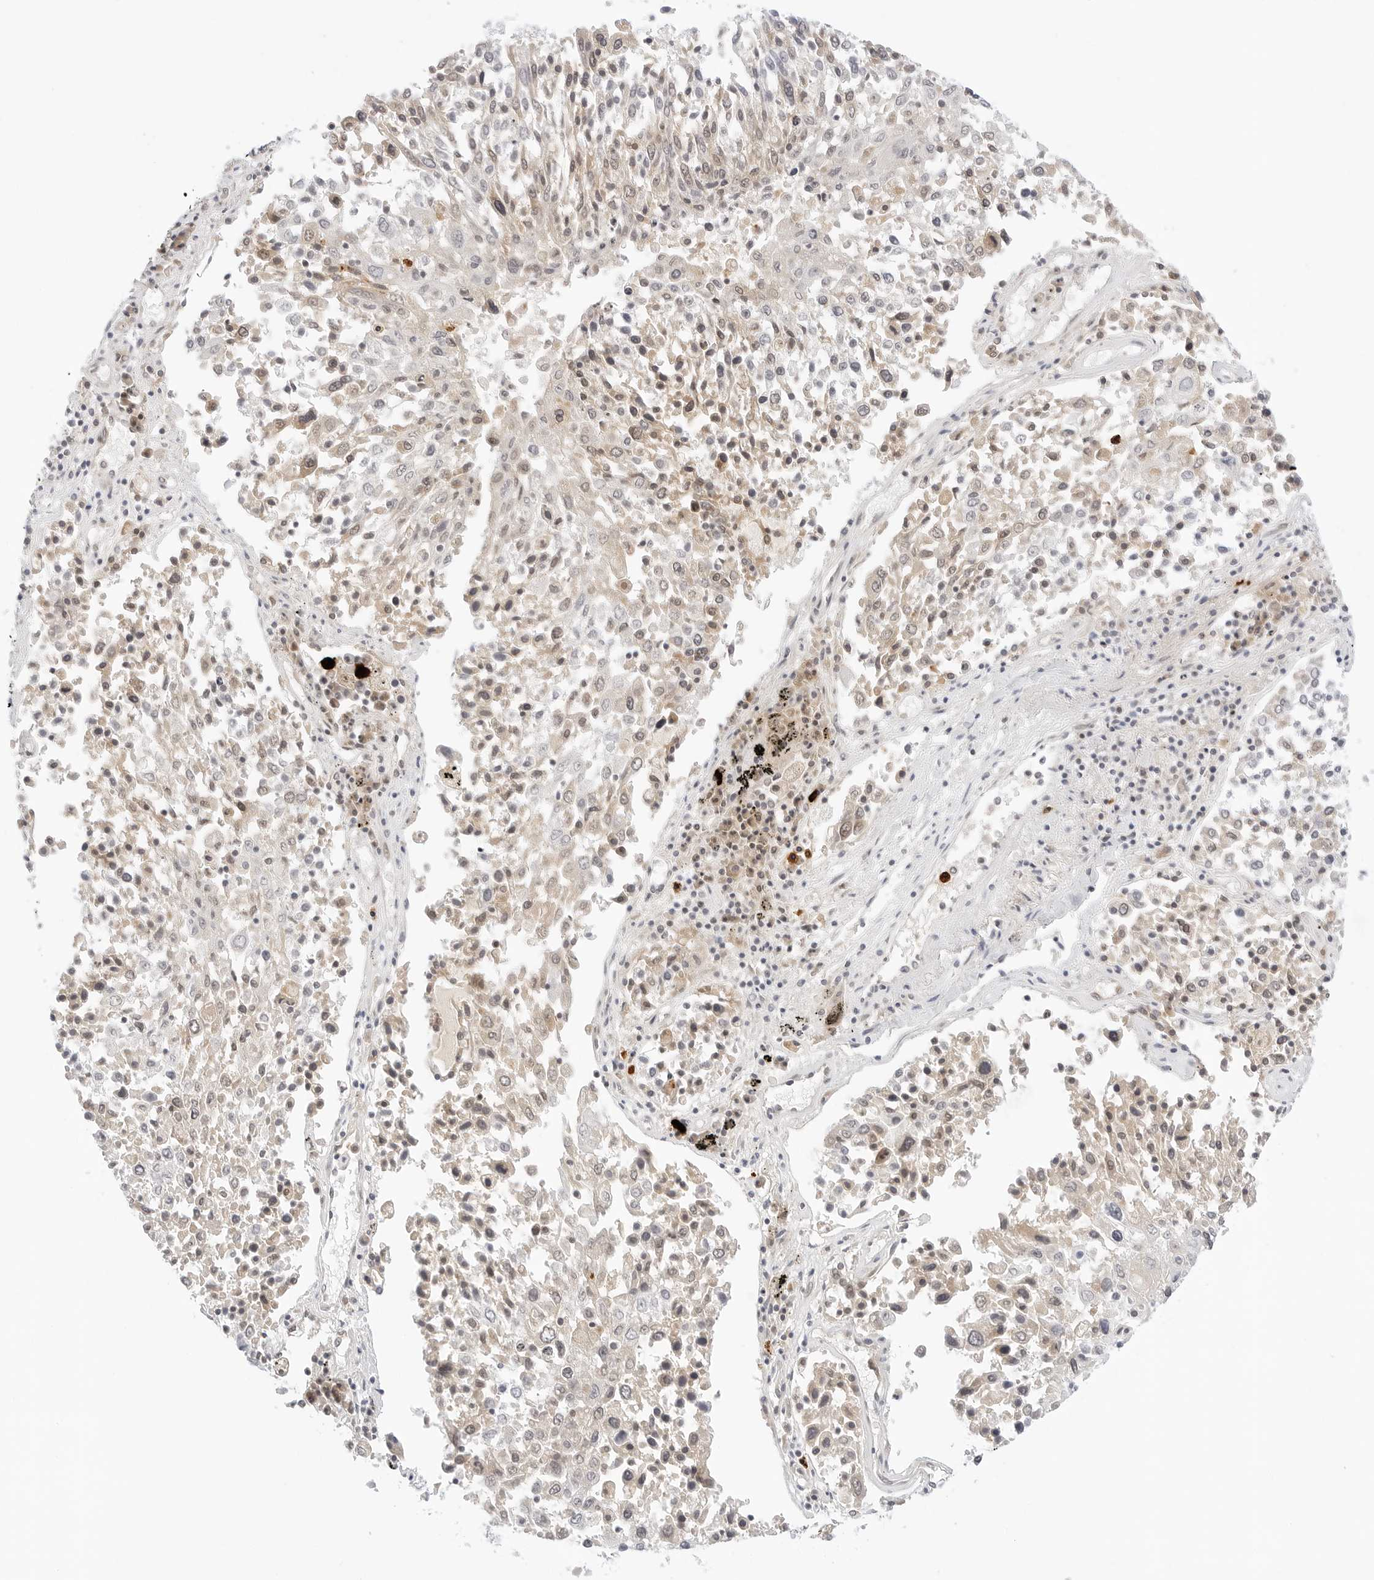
{"staining": {"intensity": "weak", "quantity": ">75%", "location": "cytoplasmic/membranous,nuclear"}, "tissue": "lung cancer", "cell_type": "Tumor cells", "image_type": "cancer", "snomed": [{"axis": "morphology", "description": "Squamous cell carcinoma, NOS"}, {"axis": "topography", "description": "Lung"}], "caption": "IHC photomicrograph of neoplastic tissue: lung squamous cell carcinoma stained using immunohistochemistry reveals low levels of weak protein expression localized specifically in the cytoplasmic/membranous and nuclear of tumor cells, appearing as a cytoplasmic/membranous and nuclear brown color.", "gene": "HIPK3", "patient": {"sex": "male", "age": 65}}